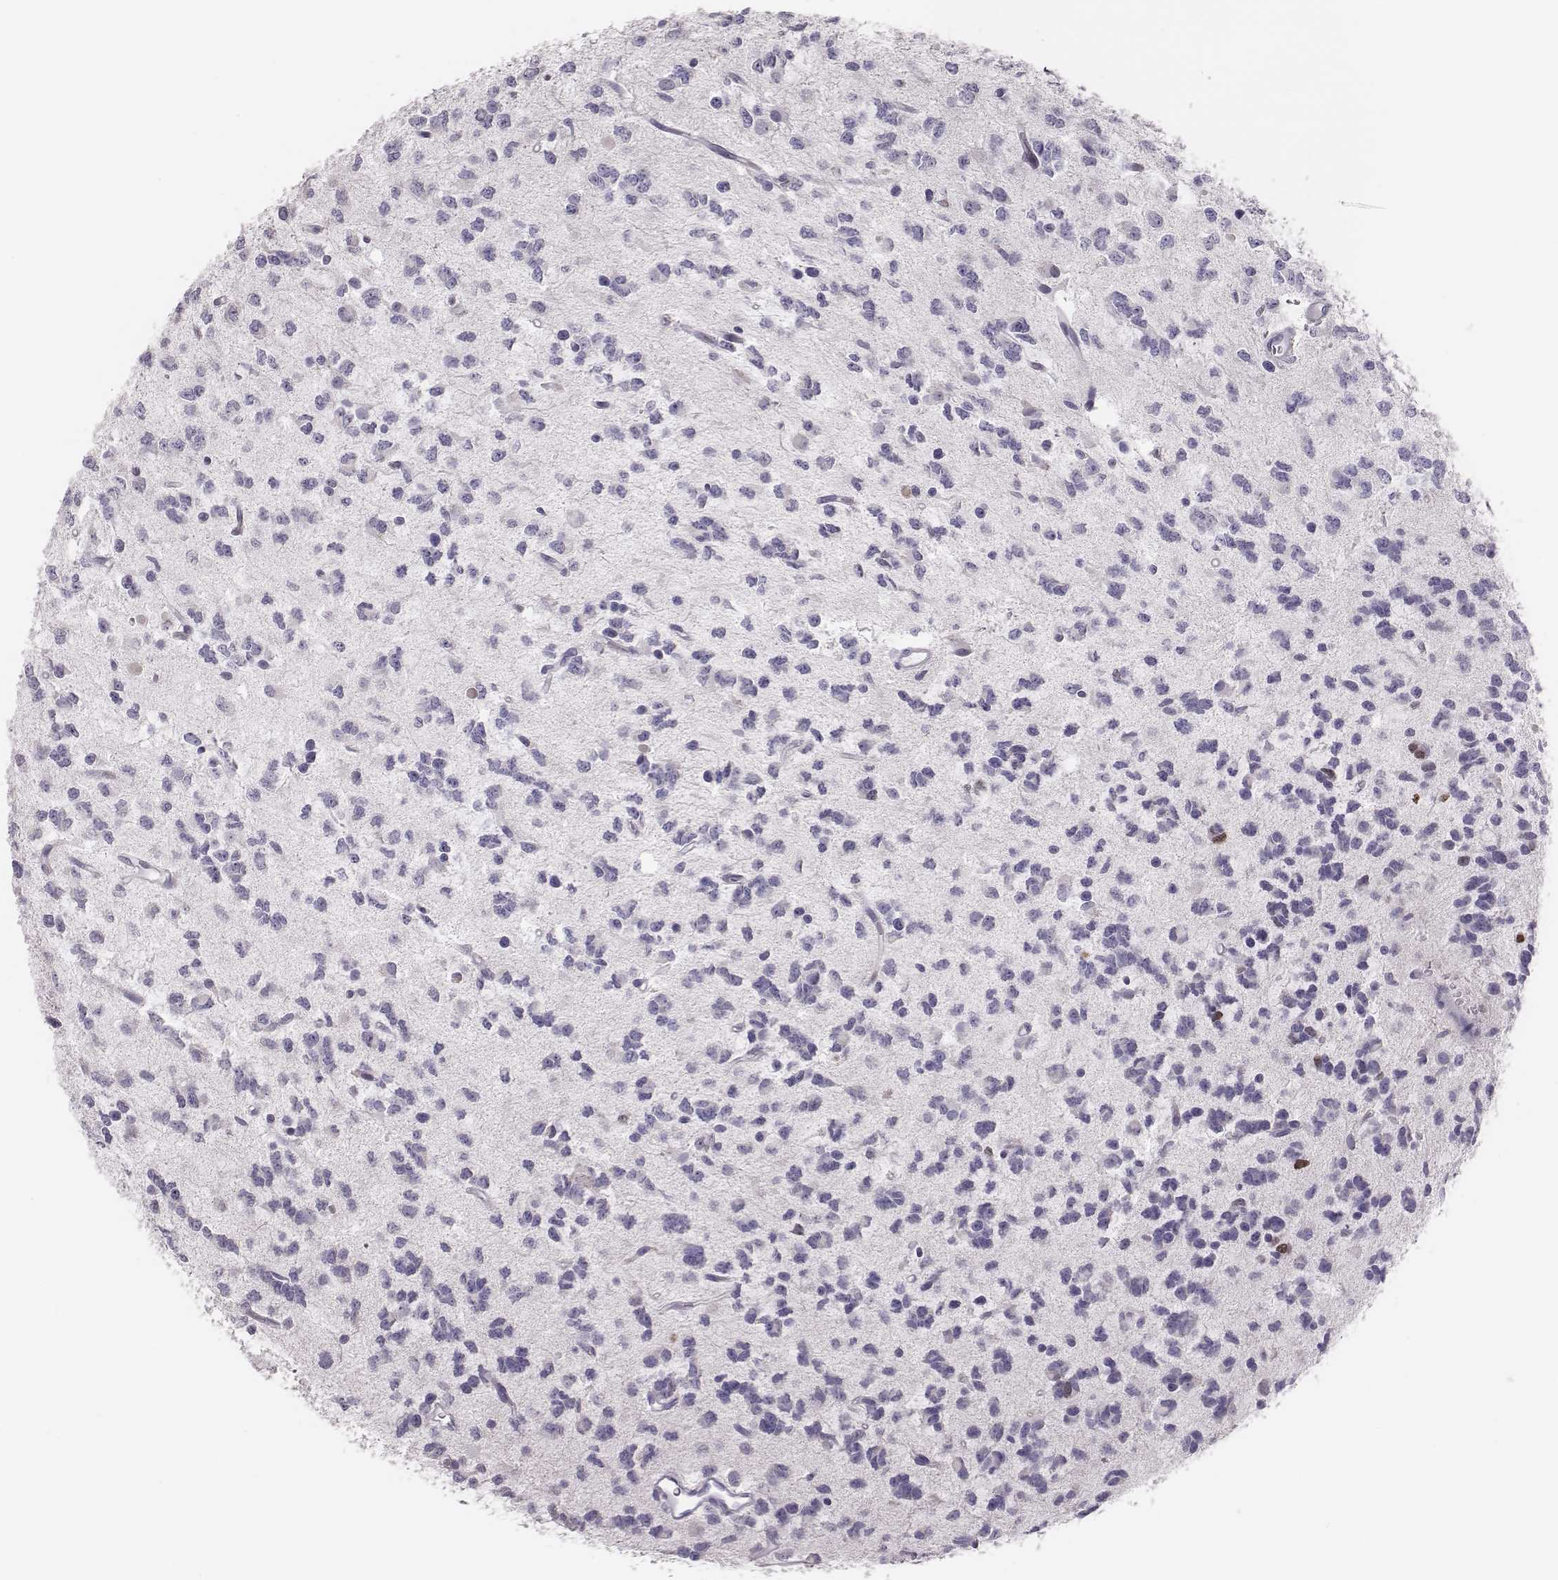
{"staining": {"intensity": "negative", "quantity": "none", "location": "none"}, "tissue": "glioma", "cell_type": "Tumor cells", "image_type": "cancer", "snomed": [{"axis": "morphology", "description": "Glioma, malignant, Low grade"}, {"axis": "topography", "description": "Brain"}], "caption": "Immunohistochemical staining of malignant low-grade glioma demonstrates no significant positivity in tumor cells.", "gene": "H1-6", "patient": {"sex": "female", "age": 45}}